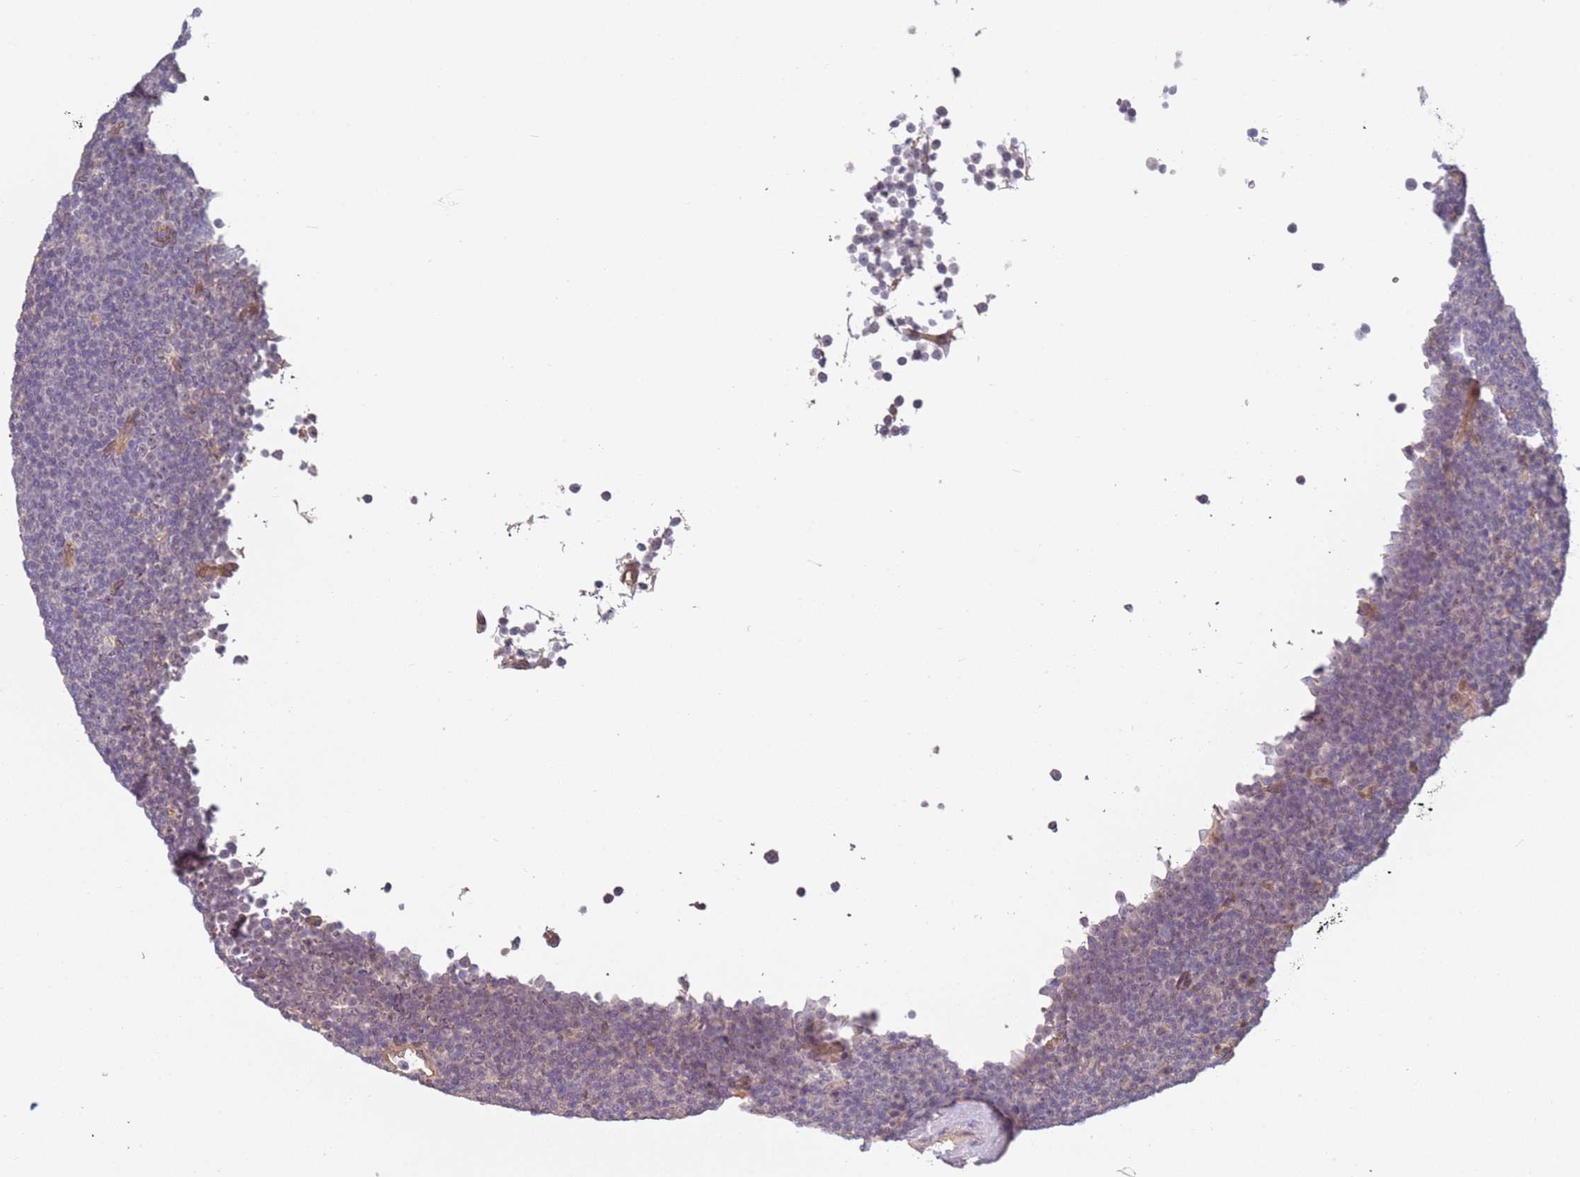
{"staining": {"intensity": "negative", "quantity": "none", "location": "none"}, "tissue": "lymphoma", "cell_type": "Tumor cells", "image_type": "cancer", "snomed": [{"axis": "morphology", "description": "Malignant lymphoma, non-Hodgkin's type, Low grade"}, {"axis": "topography", "description": "Lymph node"}], "caption": "IHC image of neoplastic tissue: human lymphoma stained with DAB (3,3'-diaminobenzidine) demonstrates no significant protein staining in tumor cells. (Immunohistochemistry, brightfield microscopy, high magnification).", "gene": "WDR93", "patient": {"sex": "female", "age": 67}}